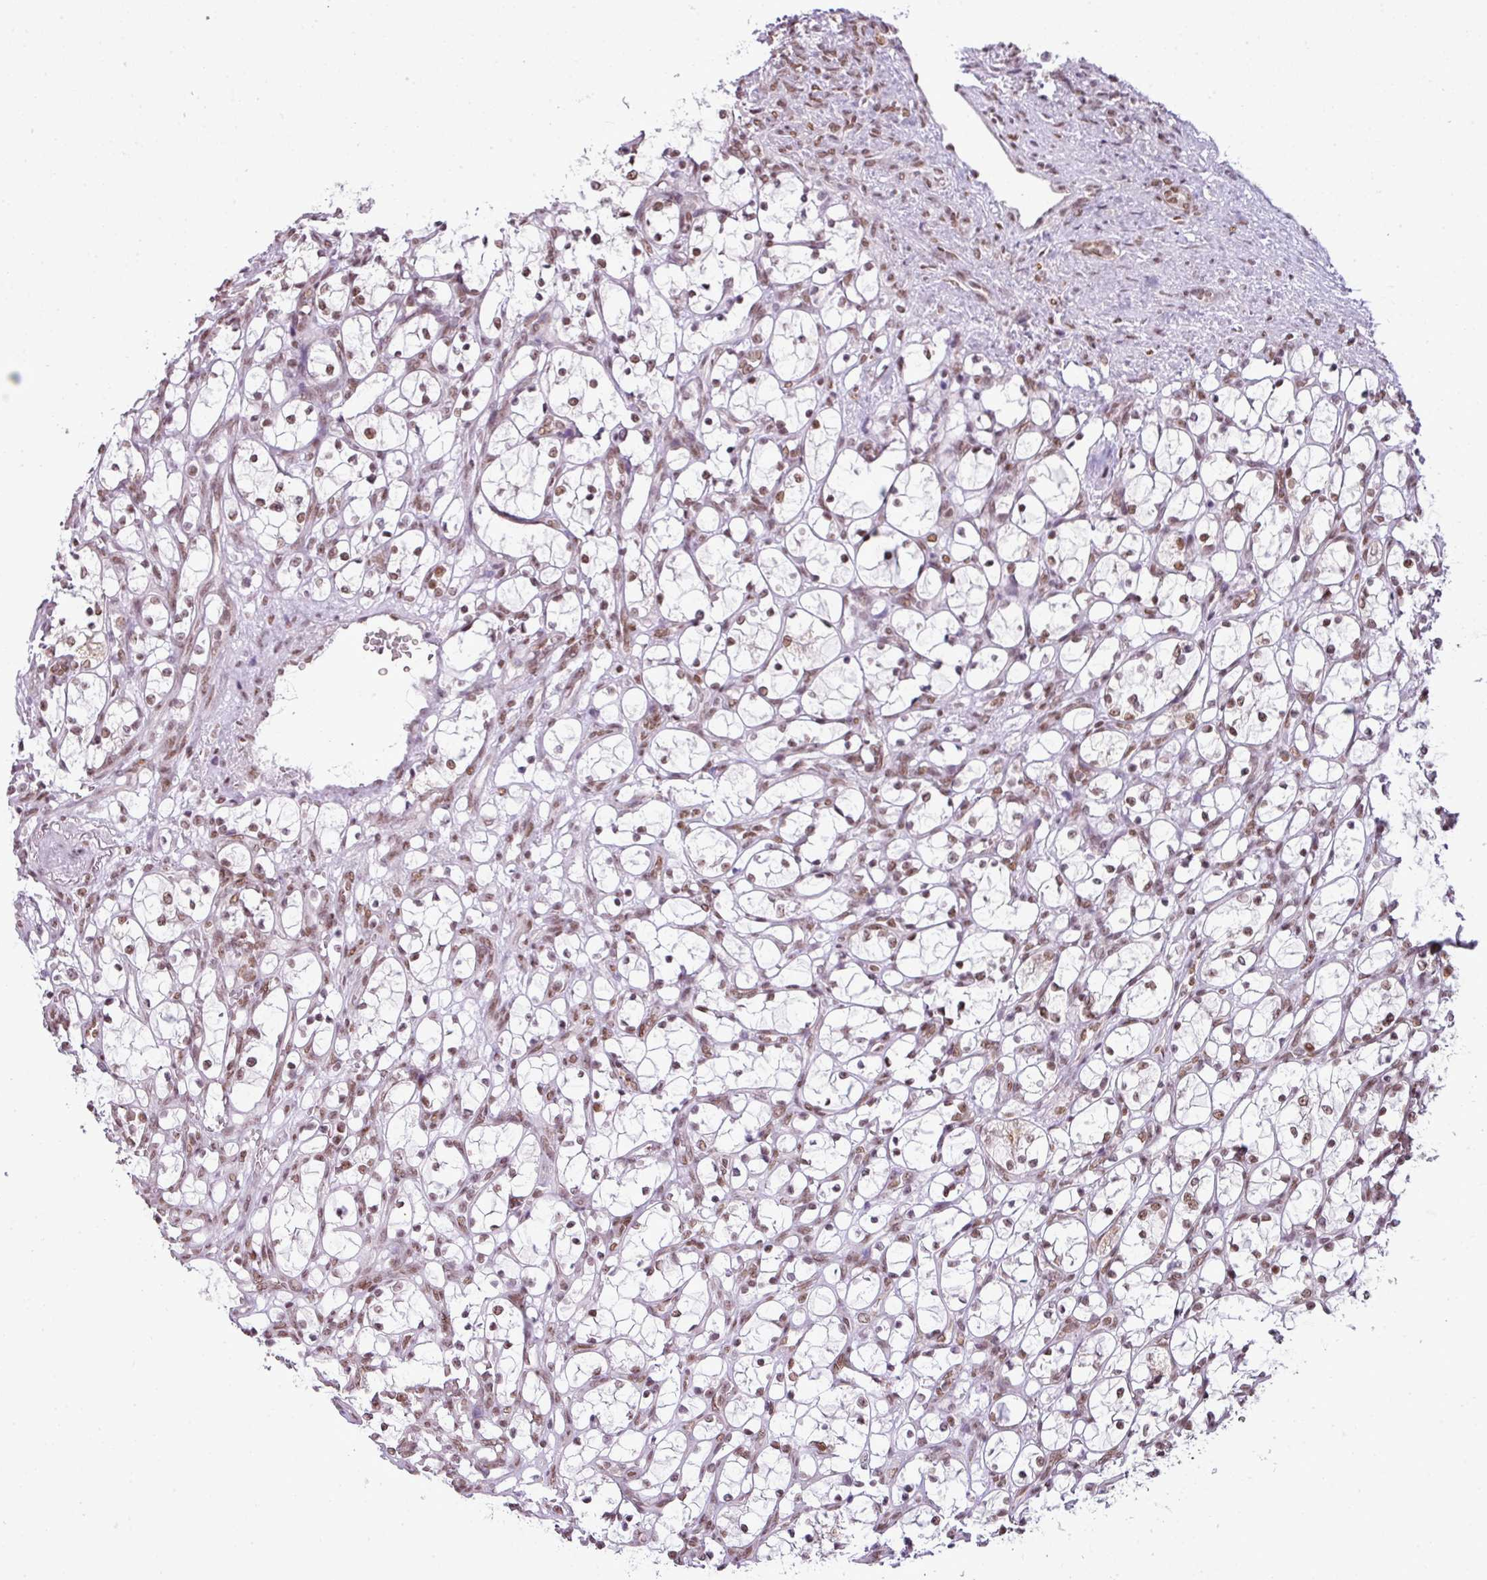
{"staining": {"intensity": "moderate", "quantity": ">75%", "location": "nuclear"}, "tissue": "renal cancer", "cell_type": "Tumor cells", "image_type": "cancer", "snomed": [{"axis": "morphology", "description": "Adenocarcinoma, NOS"}, {"axis": "topography", "description": "Kidney"}], "caption": "An image of human renal cancer (adenocarcinoma) stained for a protein reveals moderate nuclear brown staining in tumor cells. (Brightfield microscopy of DAB IHC at high magnification).", "gene": "ARL6IP4", "patient": {"sex": "female", "age": 69}}